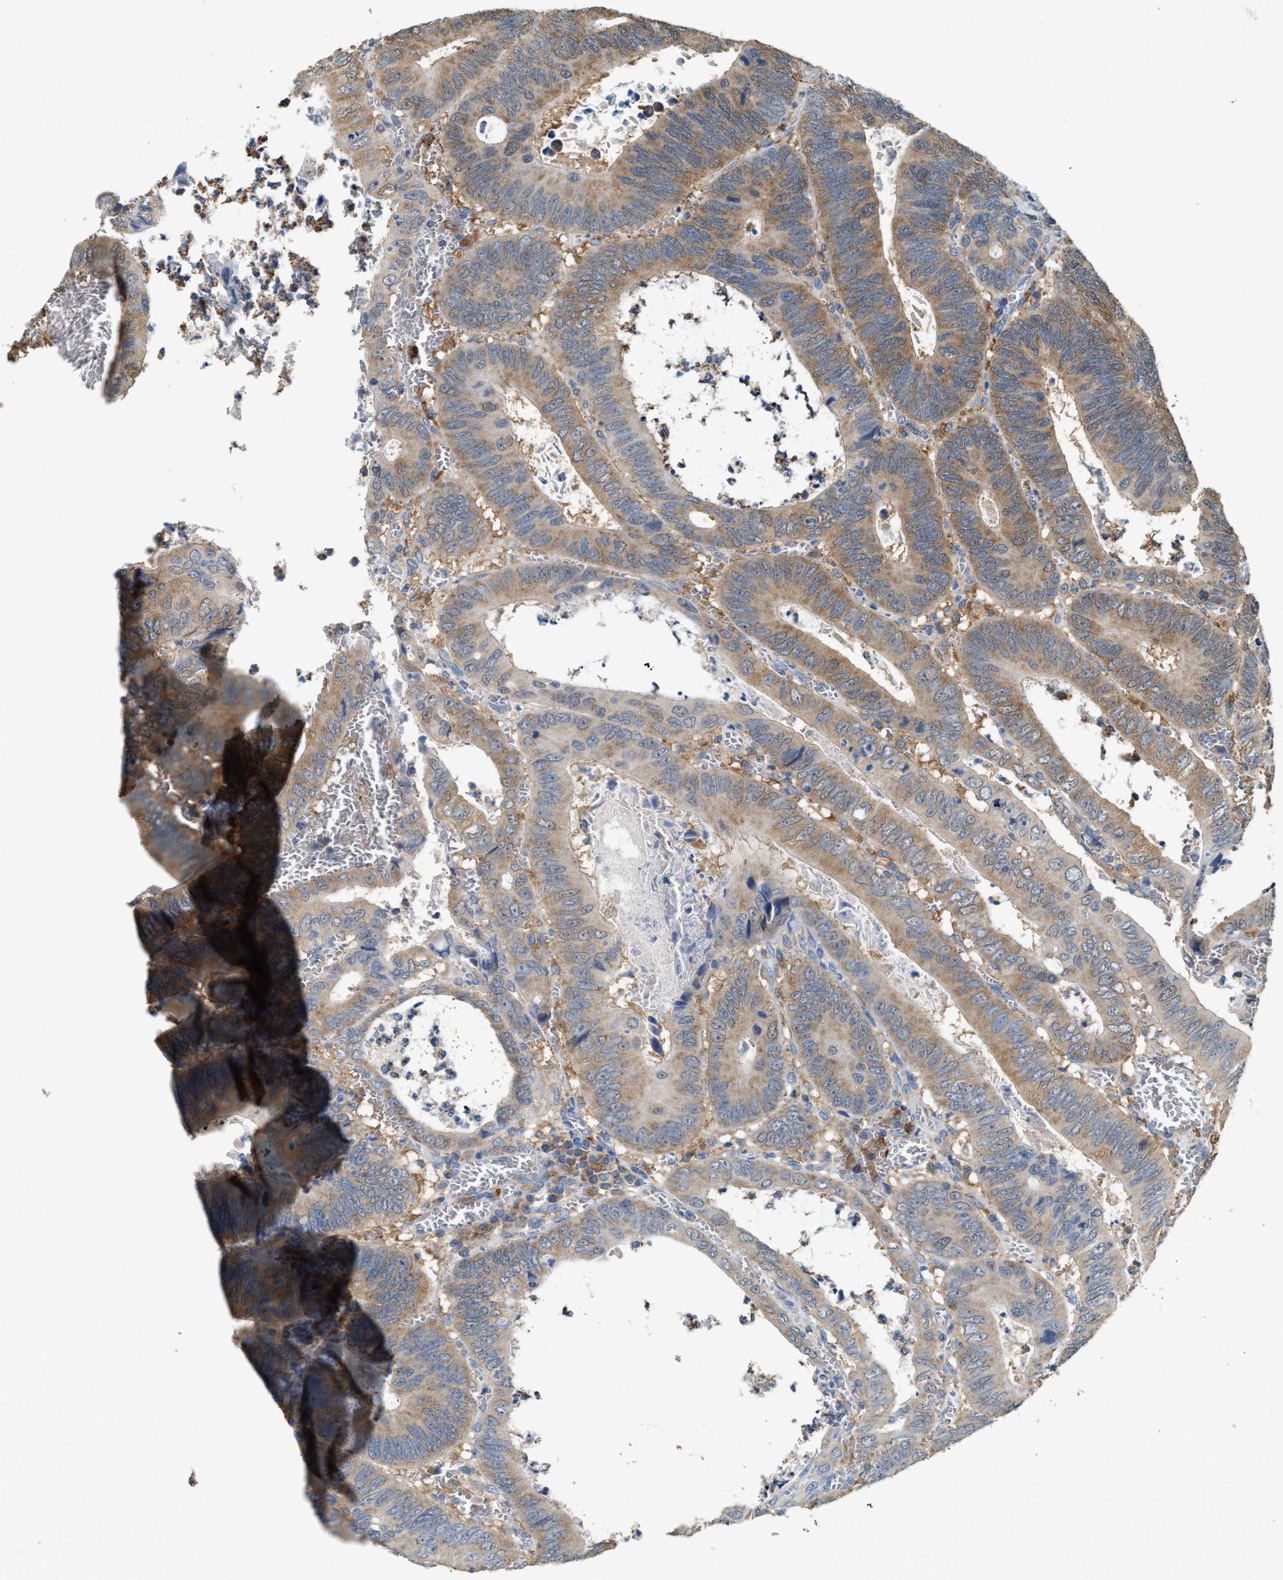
{"staining": {"intensity": "moderate", "quantity": ">75%", "location": "cytoplasmic/membranous"}, "tissue": "colorectal cancer", "cell_type": "Tumor cells", "image_type": "cancer", "snomed": [{"axis": "morphology", "description": "Inflammation, NOS"}, {"axis": "morphology", "description": "Adenocarcinoma, NOS"}, {"axis": "topography", "description": "Colon"}], "caption": "Brown immunohistochemical staining in human colorectal adenocarcinoma demonstrates moderate cytoplasmic/membranous positivity in approximately >75% of tumor cells. Immunohistochemistry stains the protein in brown and the nuclei are stained blue.", "gene": "GCN1", "patient": {"sex": "male", "age": 72}}